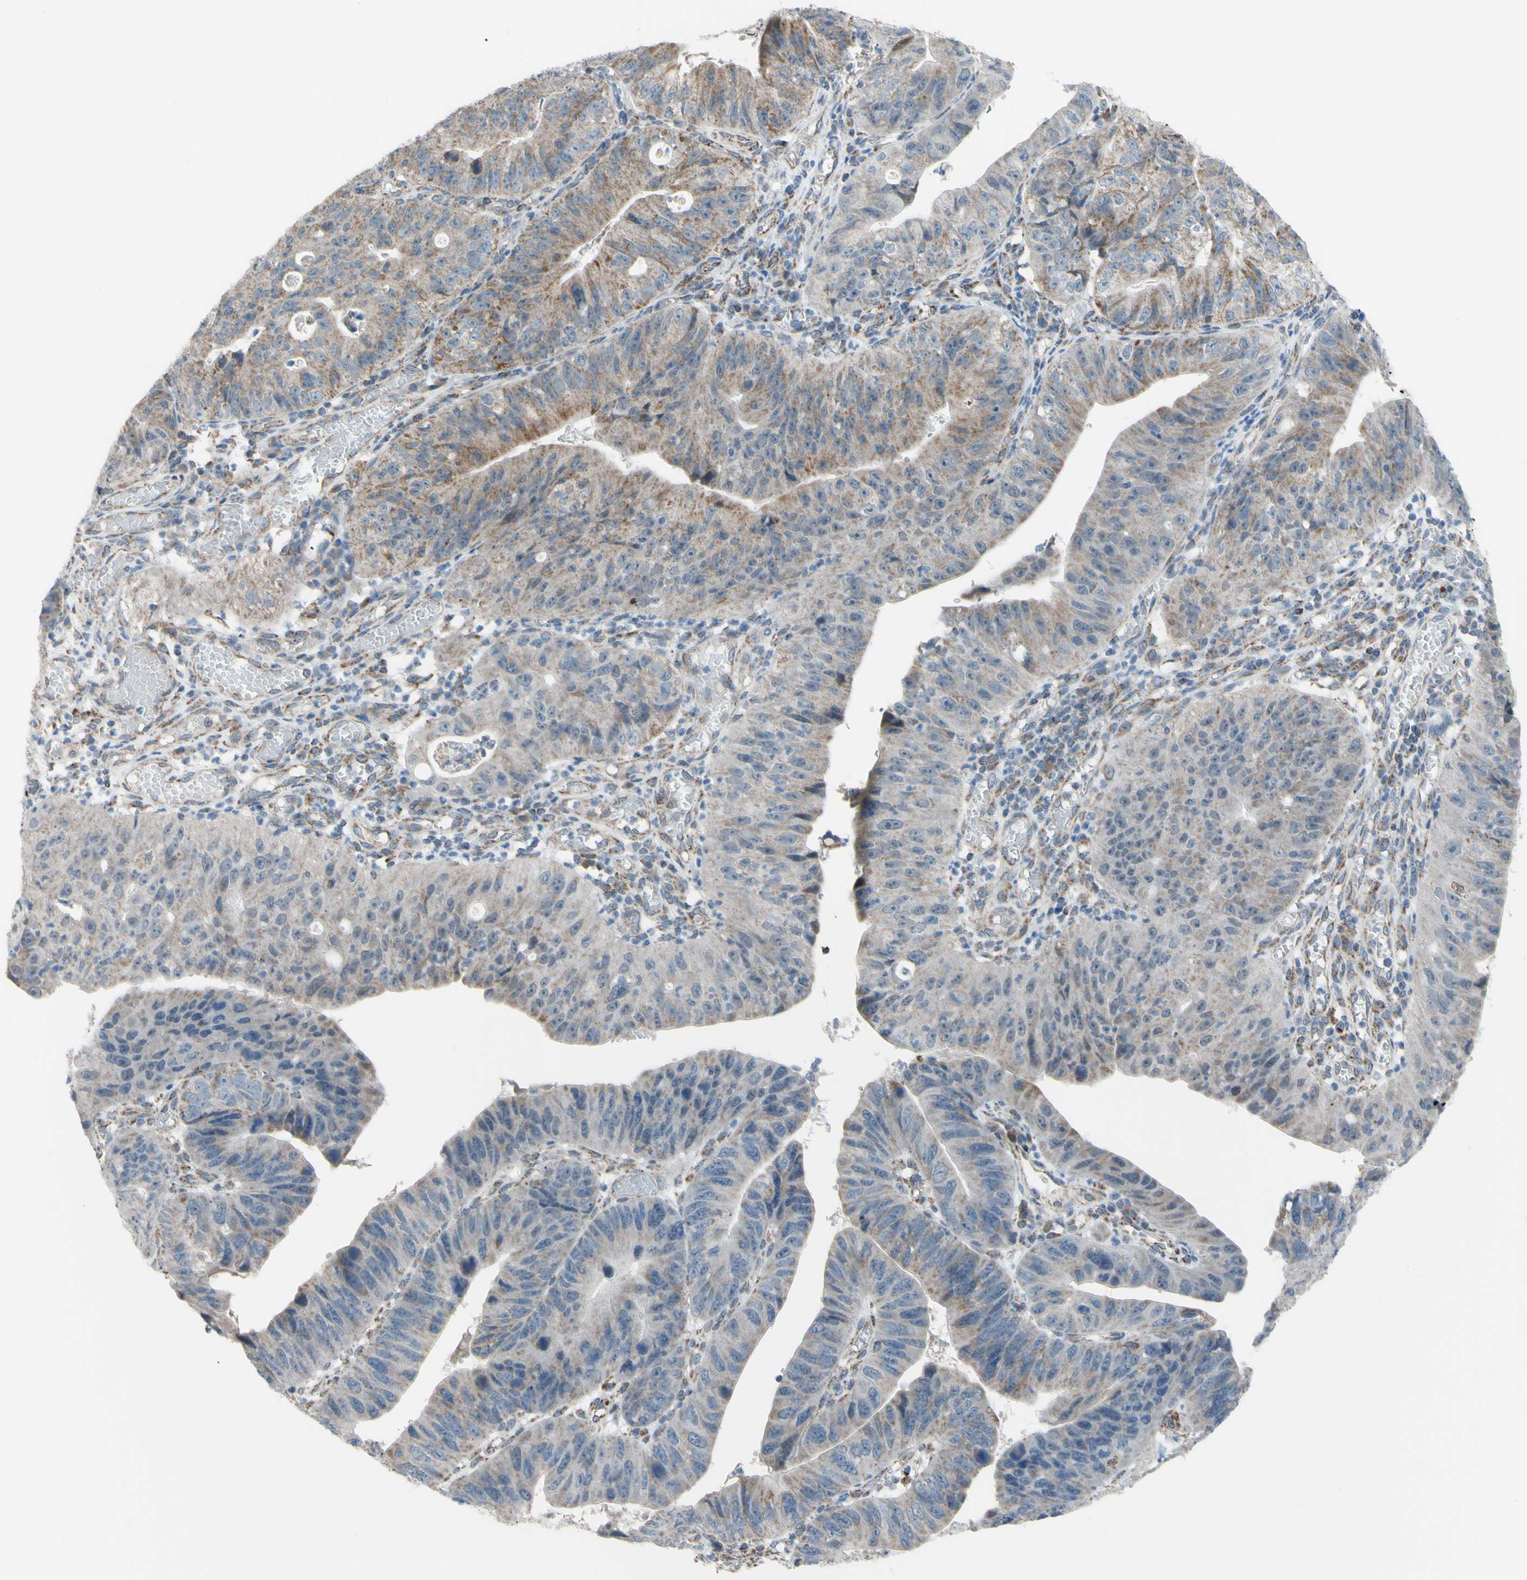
{"staining": {"intensity": "weak", "quantity": "25%-75%", "location": "cytoplasmic/membranous"}, "tissue": "stomach cancer", "cell_type": "Tumor cells", "image_type": "cancer", "snomed": [{"axis": "morphology", "description": "Adenocarcinoma, NOS"}, {"axis": "topography", "description": "Stomach"}], "caption": "DAB (3,3'-diaminobenzidine) immunohistochemical staining of human stomach cancer reveals weak cytoplasmic/membranous protein expression in about 25%-75% of tumor cells.", "gene": "GLT8D1", "patient": {"sex": "male", "age": 59}}